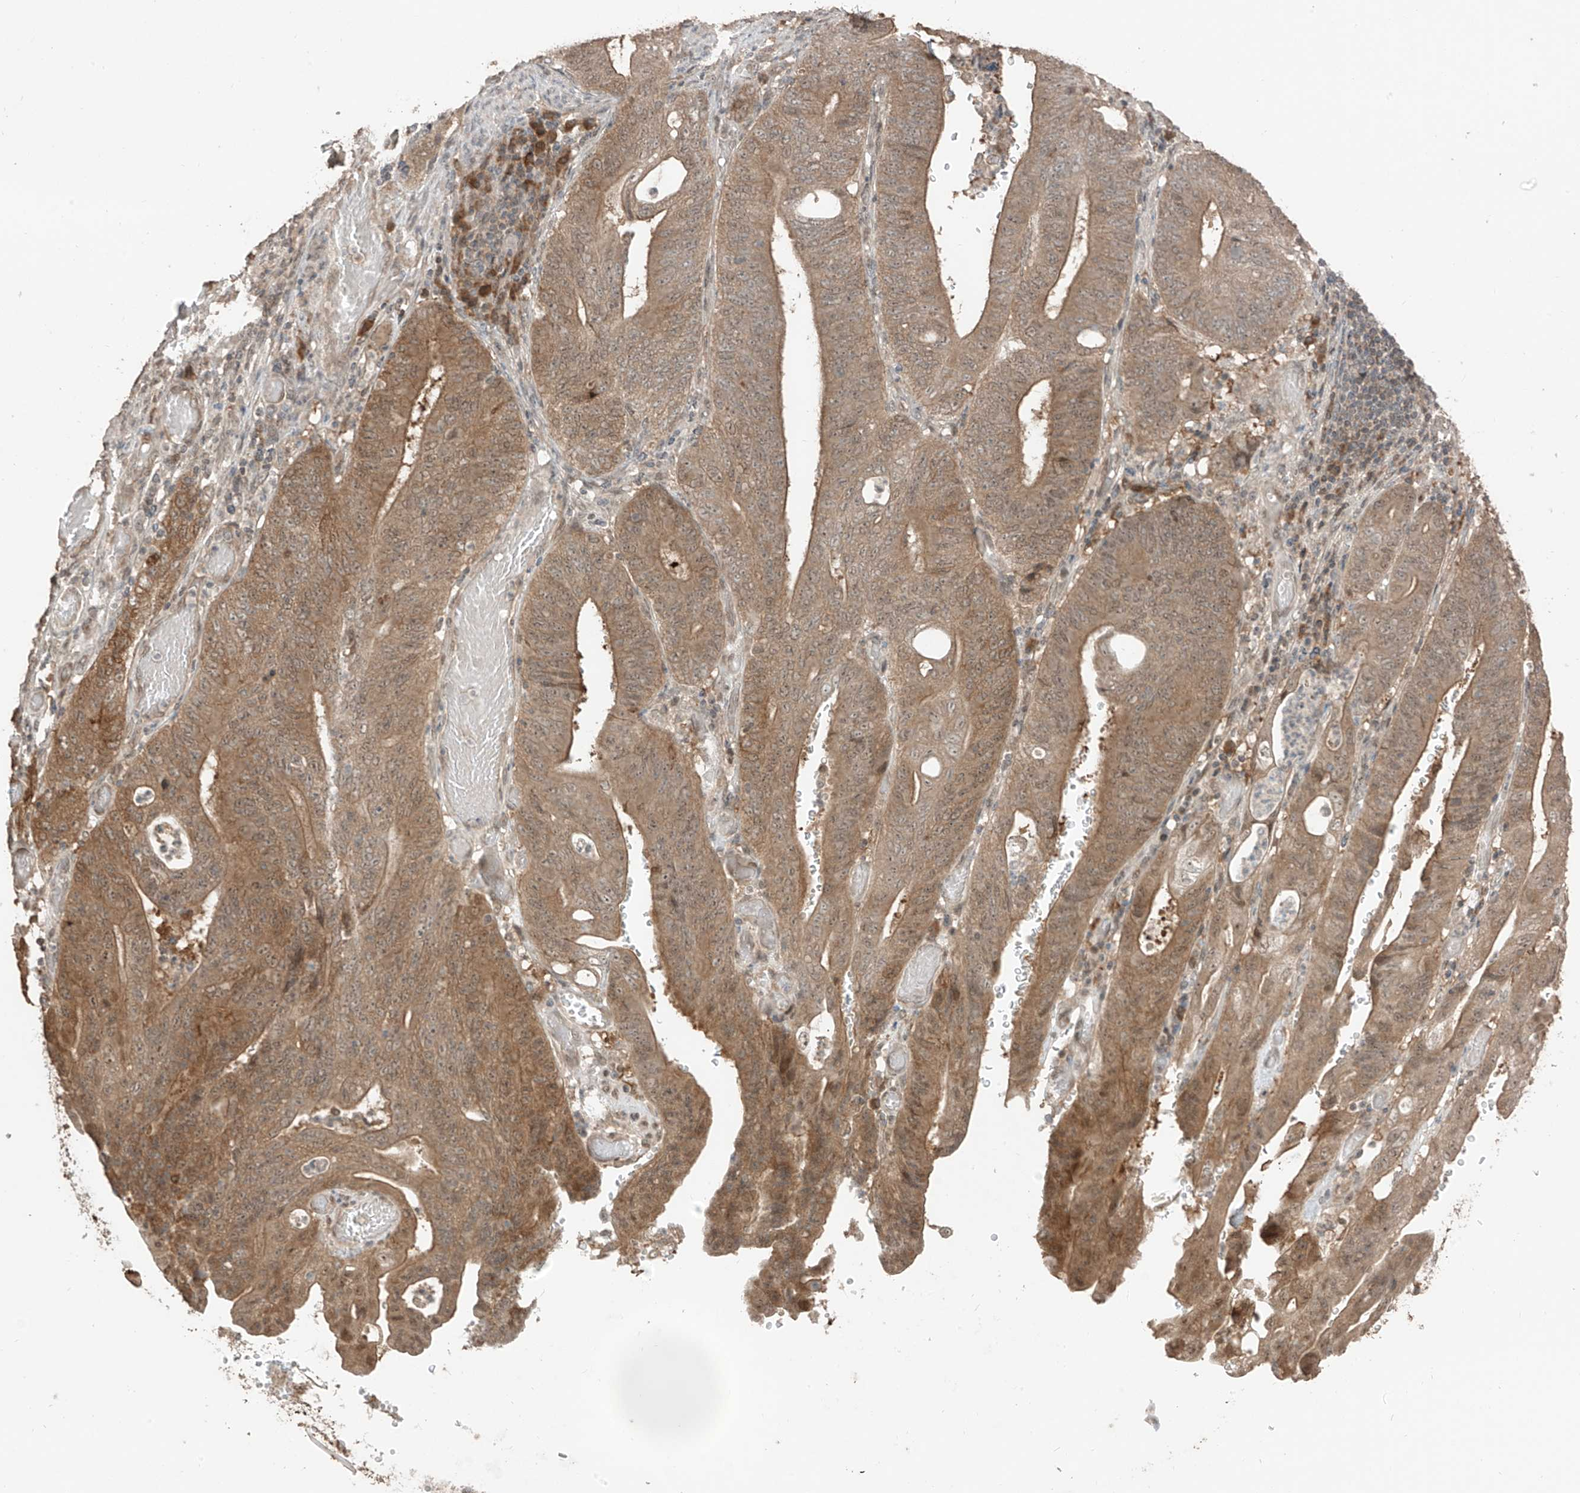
{"staining": {"intensity": "moderate", "quantity": ">75%", "location": "cytoplasmic/membranous,nuclear"}, "tissue": "stomach cancer", "cell_type": "Tumor cells", "image_type": "cancer", "snomed": [{"axis": "morphology", "description": "Adenocarcinoma, NOS"}, {"axis": "topography", "description": "Stomach"}], "caption": "A brown stain labels moderate cytoplasmic/membranous and nuclear staining of a protein in human stomach cancer tumor cells. The protein of interest is stained brown, and the nuclei are stained in blue (DAB IHC with brightfield microscopy, high magnification).", "gene": "COLGALT2", "patient": {"sex": "female", "age": 73}}